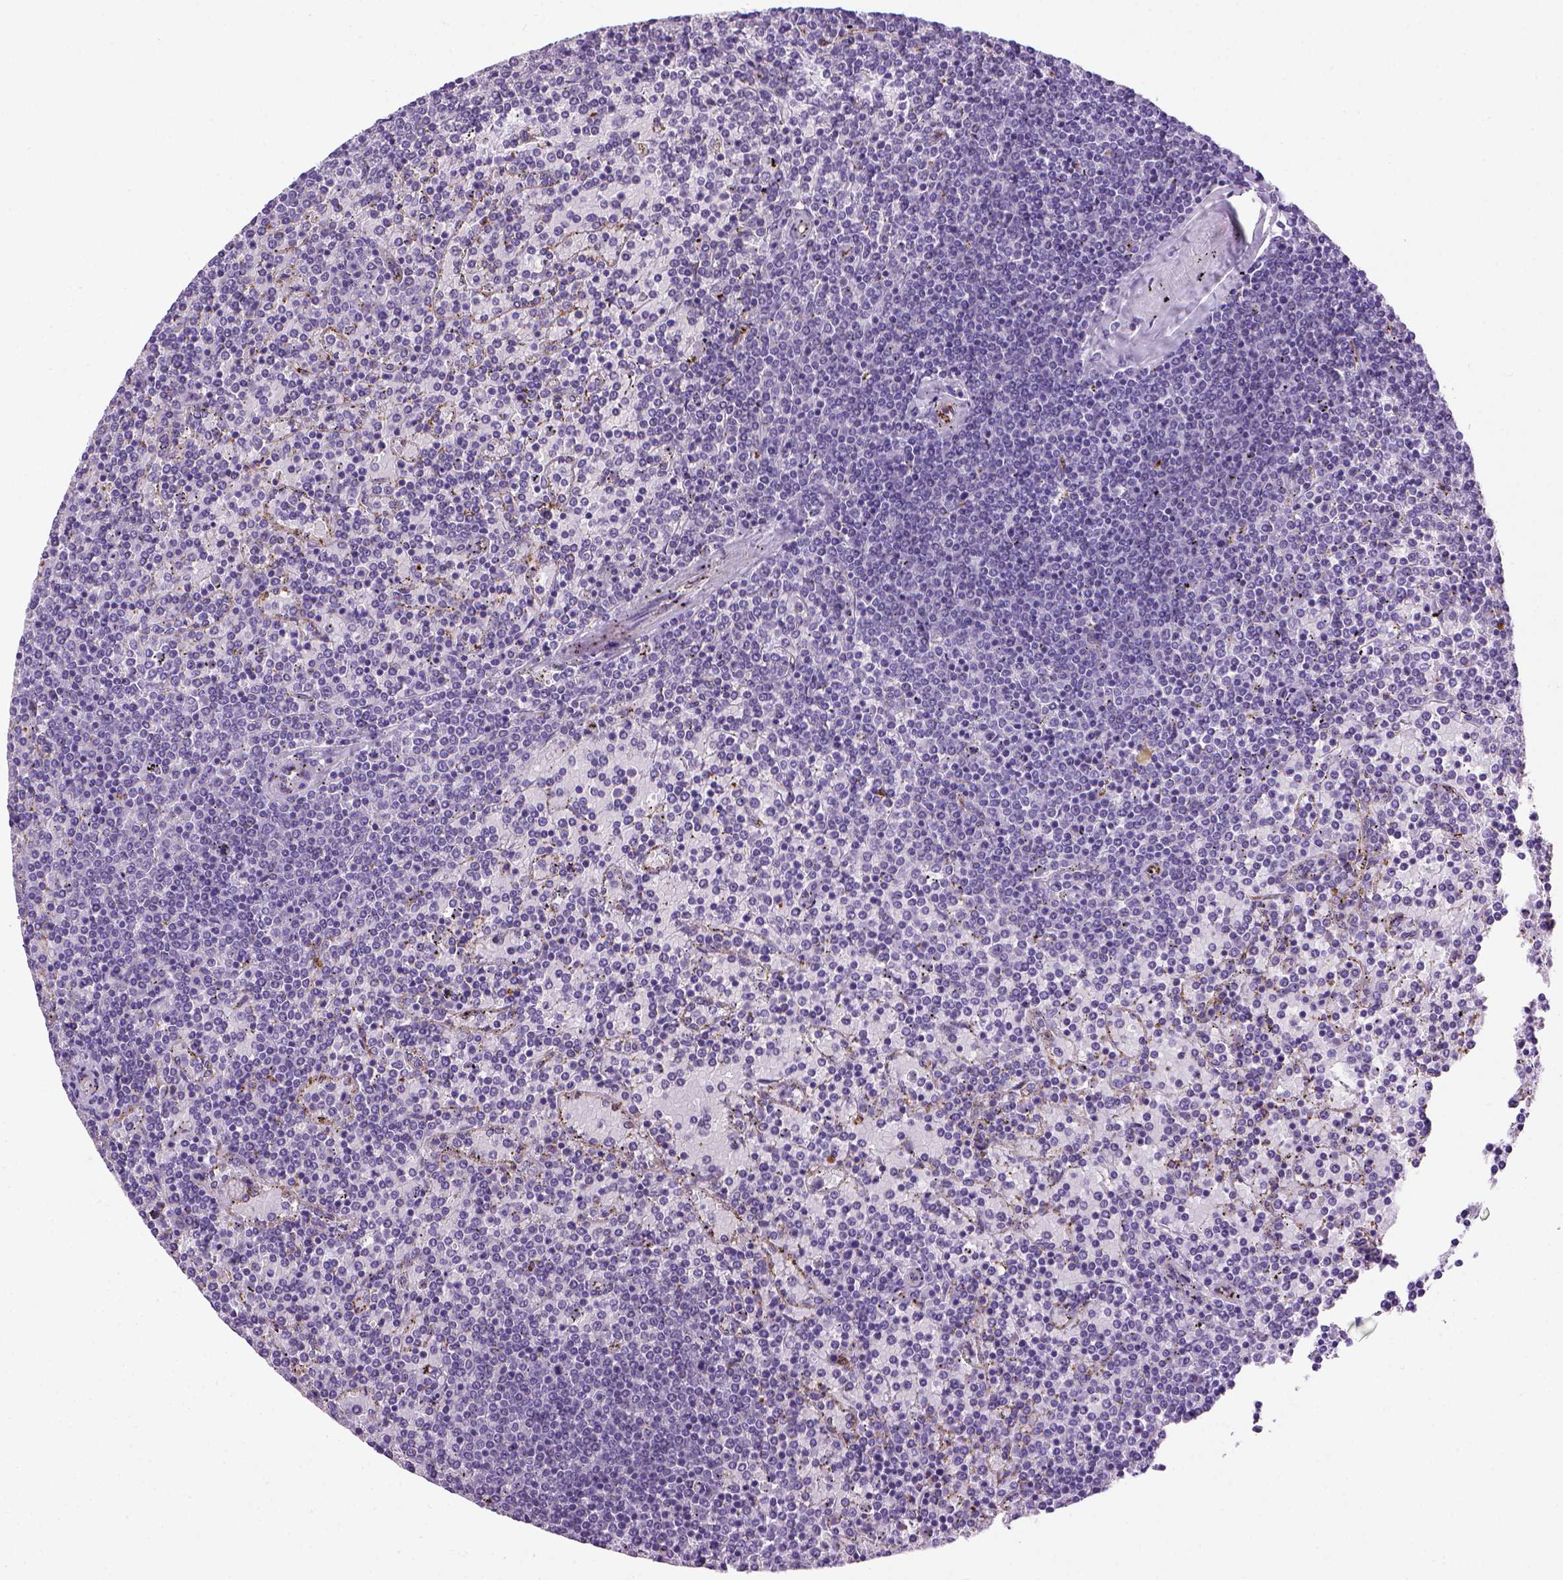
{"staining": {"intensity": "negative", "quantity": "none", "location": "none"}, "tissue": "lymphoma", "cell_type": "Tumor cells", "image_type": "cancer", "snomed": [{"axis": "morphology", "description": "Malignant lymphoma, non-Hodgkin's type, Low grade"}, {"axis": "topography", "description": "Spleen"}], "caption": "Tumor cells show no significant protein expression in malignant lymphoma, non-Hodgkin's type (low-grade). (DAB (3,3'-diaminobenzidine) immunohistochemistry (IHC), high magnification).", "gene": "VWF", "patient": {"sex": "female", "age": 77}}